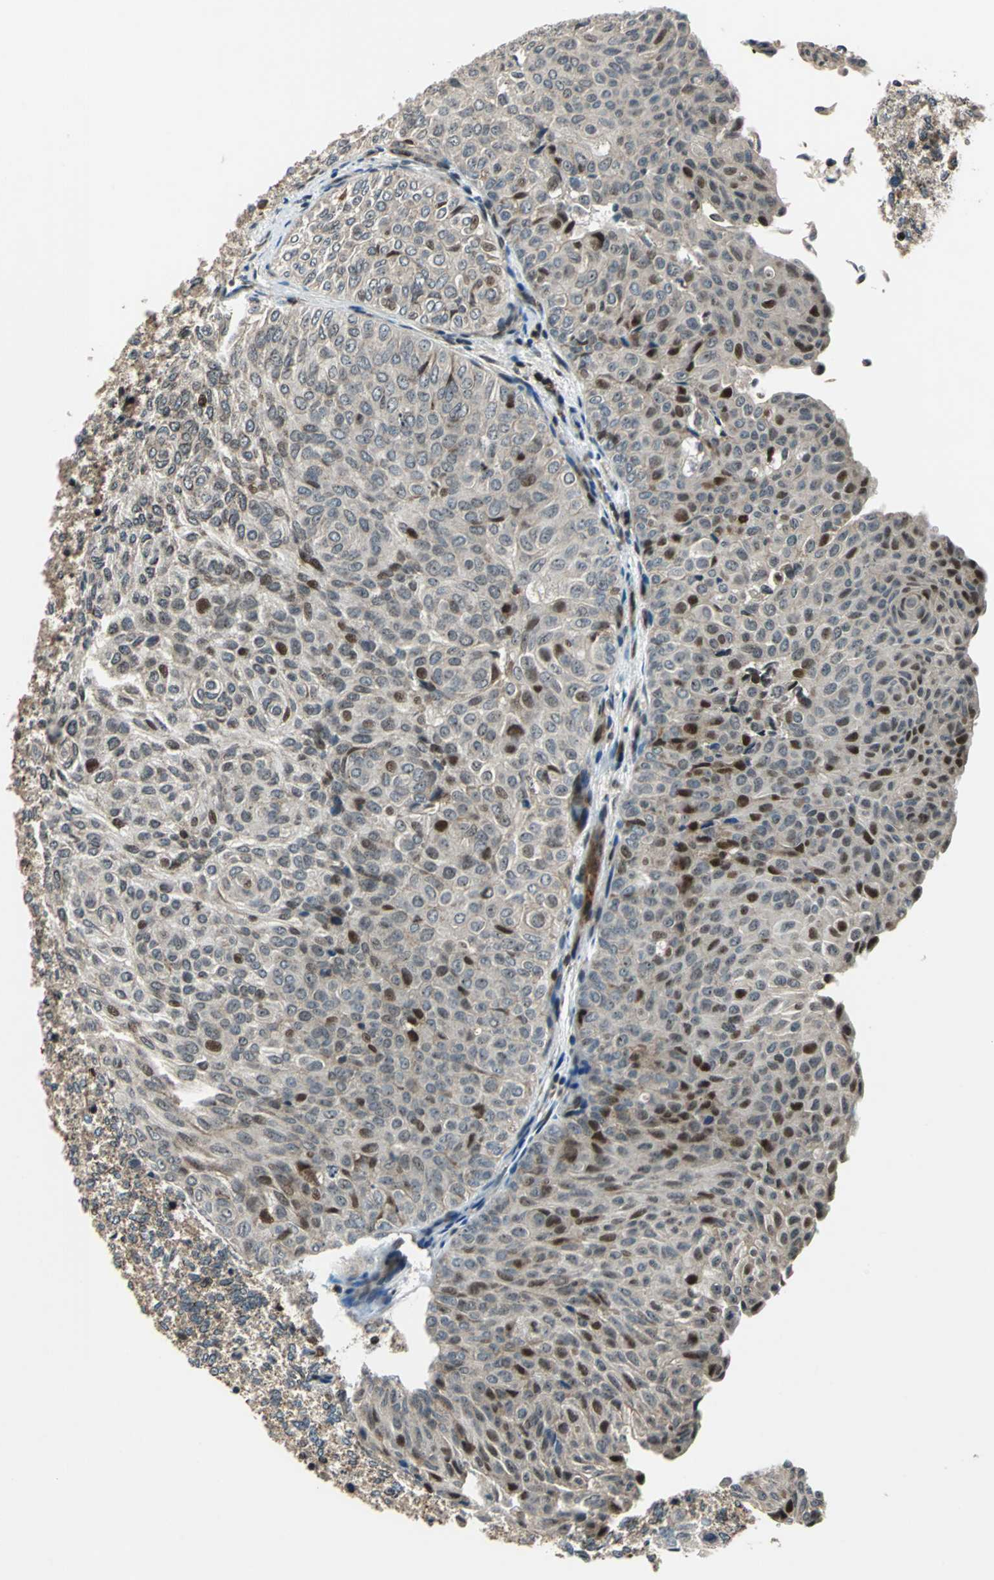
{"staining": {"intensity": "strong", "quantity": "25%-75%", "location": "nuclear"}, "tissue": "urothelial cancer", "cell_type": "Tumor cells", "image_type": "cancer", "snomed": [{"axis": "morphology", "description": "Urothelial carcinoma, Low grade"}, {"axis": "topography", "description": "Urinary bladder"}], "caption": "Urothelial carcinoma (low-grade) stained with a protein marker demonstrates strong staining in tumor cells.", "gene": "AATF", "patient": {"sex": "male", "age": 78}}